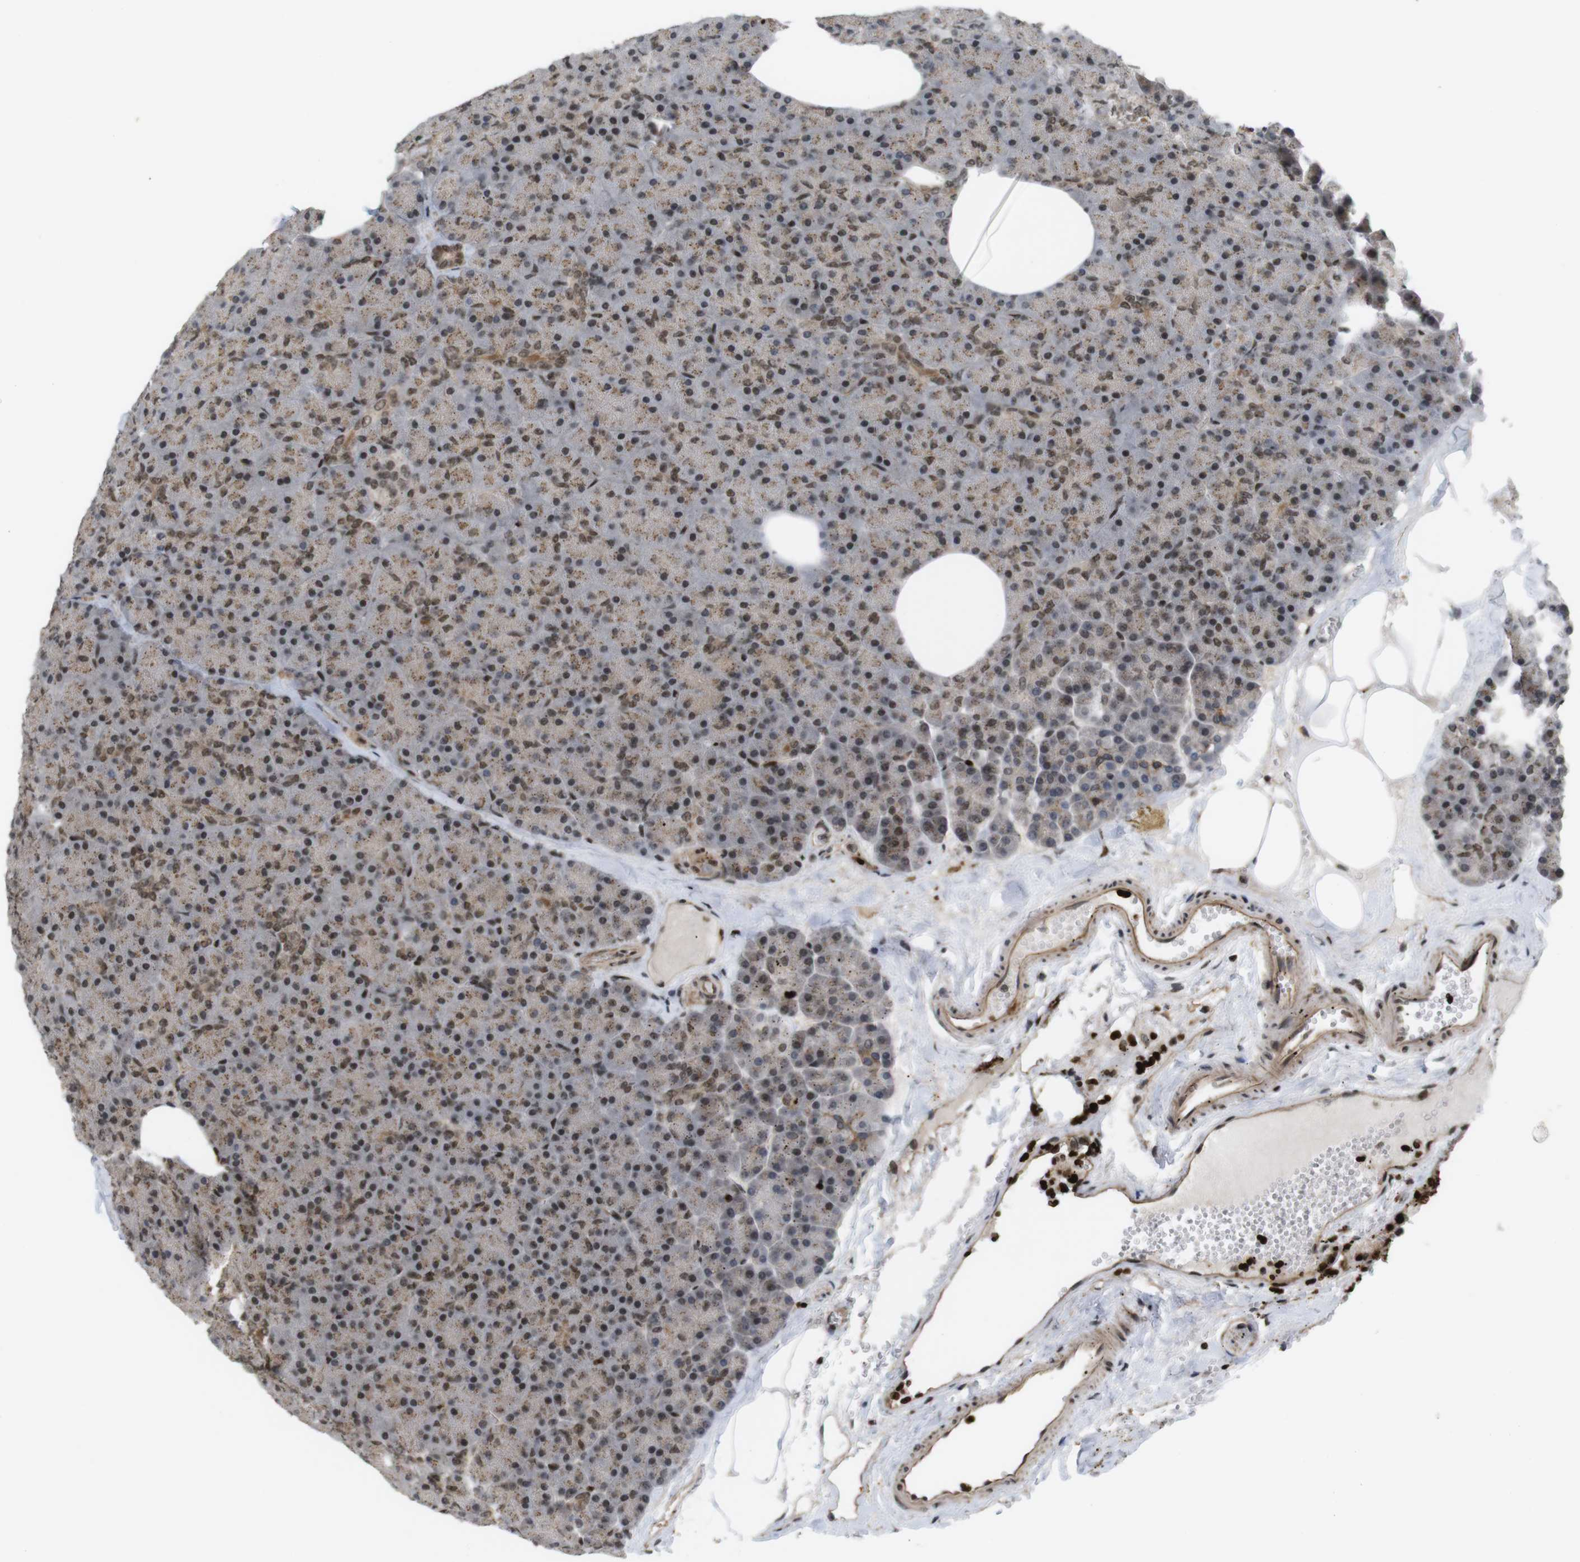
{"staining": {"intensity": "moderate", "quantity": ">75%", "location": "cytoplasmic/membranous,nuclear"}, "tissue": "pancreas", "cell_type": "Exocrine glandular cells", "image_type": "normal", "snomed": [{"axis": "morphology", "description": "Normal tissue, NOS"}, {"axis": "topography", "description": "Pancreas"}], "caption": "DAB immunohistochemical staining of unremarkable pancreas exhibits moderate cytoplasmic/membranous,nuclear protein staining in approximately >75% of exocrine glandular cells. The protein of interest is shown in brown color, while the nuclei are stained blue.", "gene": "SP2", "patient": {"sex": "female", "age": 35}}